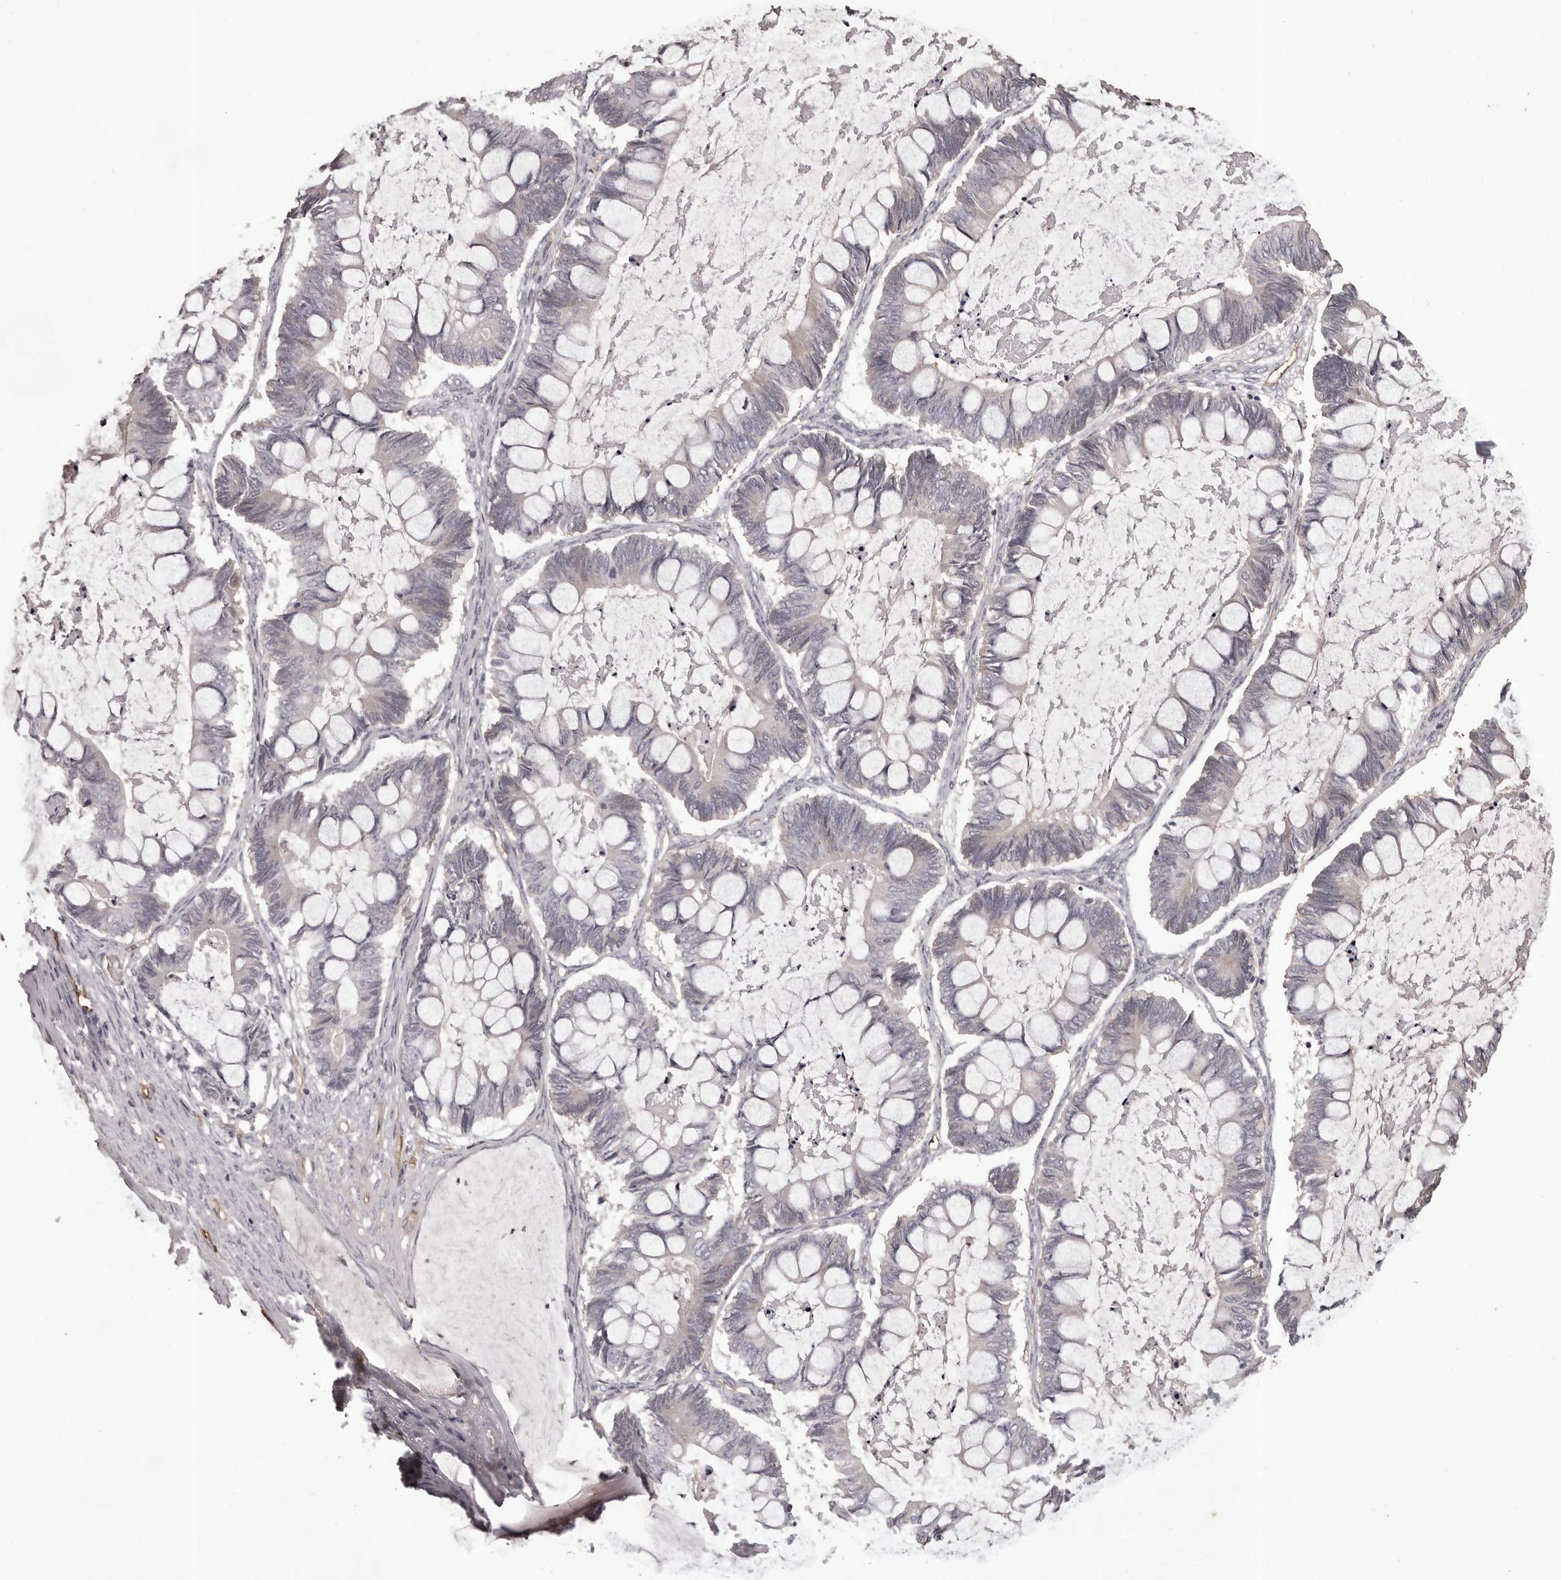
{"staining": {"intensity": "negative", "quantity": "none", "location": "none"}, "tissue": "ovarian cancer", "cell_type": "Tumor cells", "image_type": "cancer", "snomed": [{"axis": "morphology", "description": "Cystadenocarcinoma, mucinous, NOS"}, {"axis": "topography", "description": "Ovary"}], "caption": "IHC of human mucinous cystadenocarcinoma (ovarian) exhibits no staining in tumor cells.", "gene": "GPR78", "patient": {"sex": "female", "age": 61}}